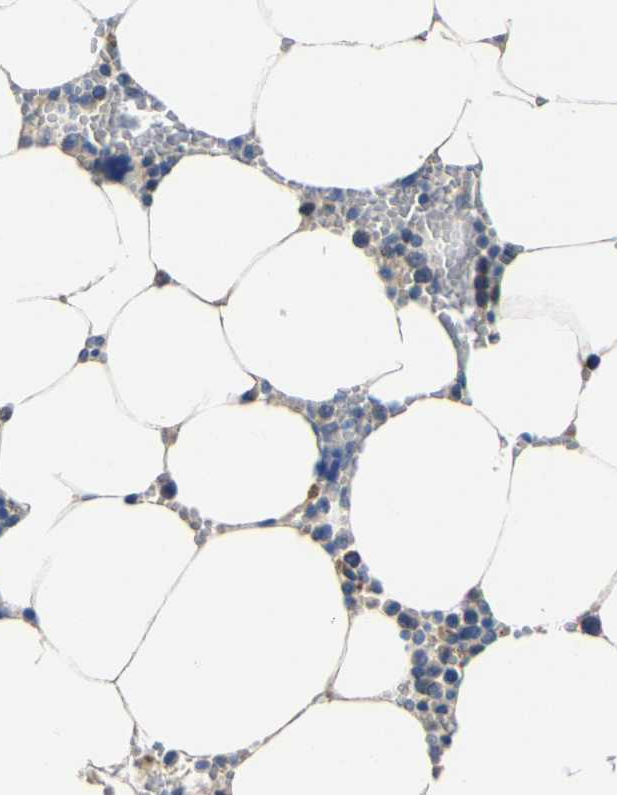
{"staining": {"intensity": "negative", "quantity": "none", "location": "none"}, "tissue": "bone marrow", "cell_type": "Hematopoietic cells", "image_type": "normal", "snomed": [{"axis": "morphology", "description": "Normal tissue, NOS"}, {"axis": "topography", "description": "Bone marrow"}], "caption": "This is a image of IHC staining of benign bone marrow, which shows no expression in hematopoietic cells.", "gene": "AGK", "patient": {"sex": "male", "age": 70}}